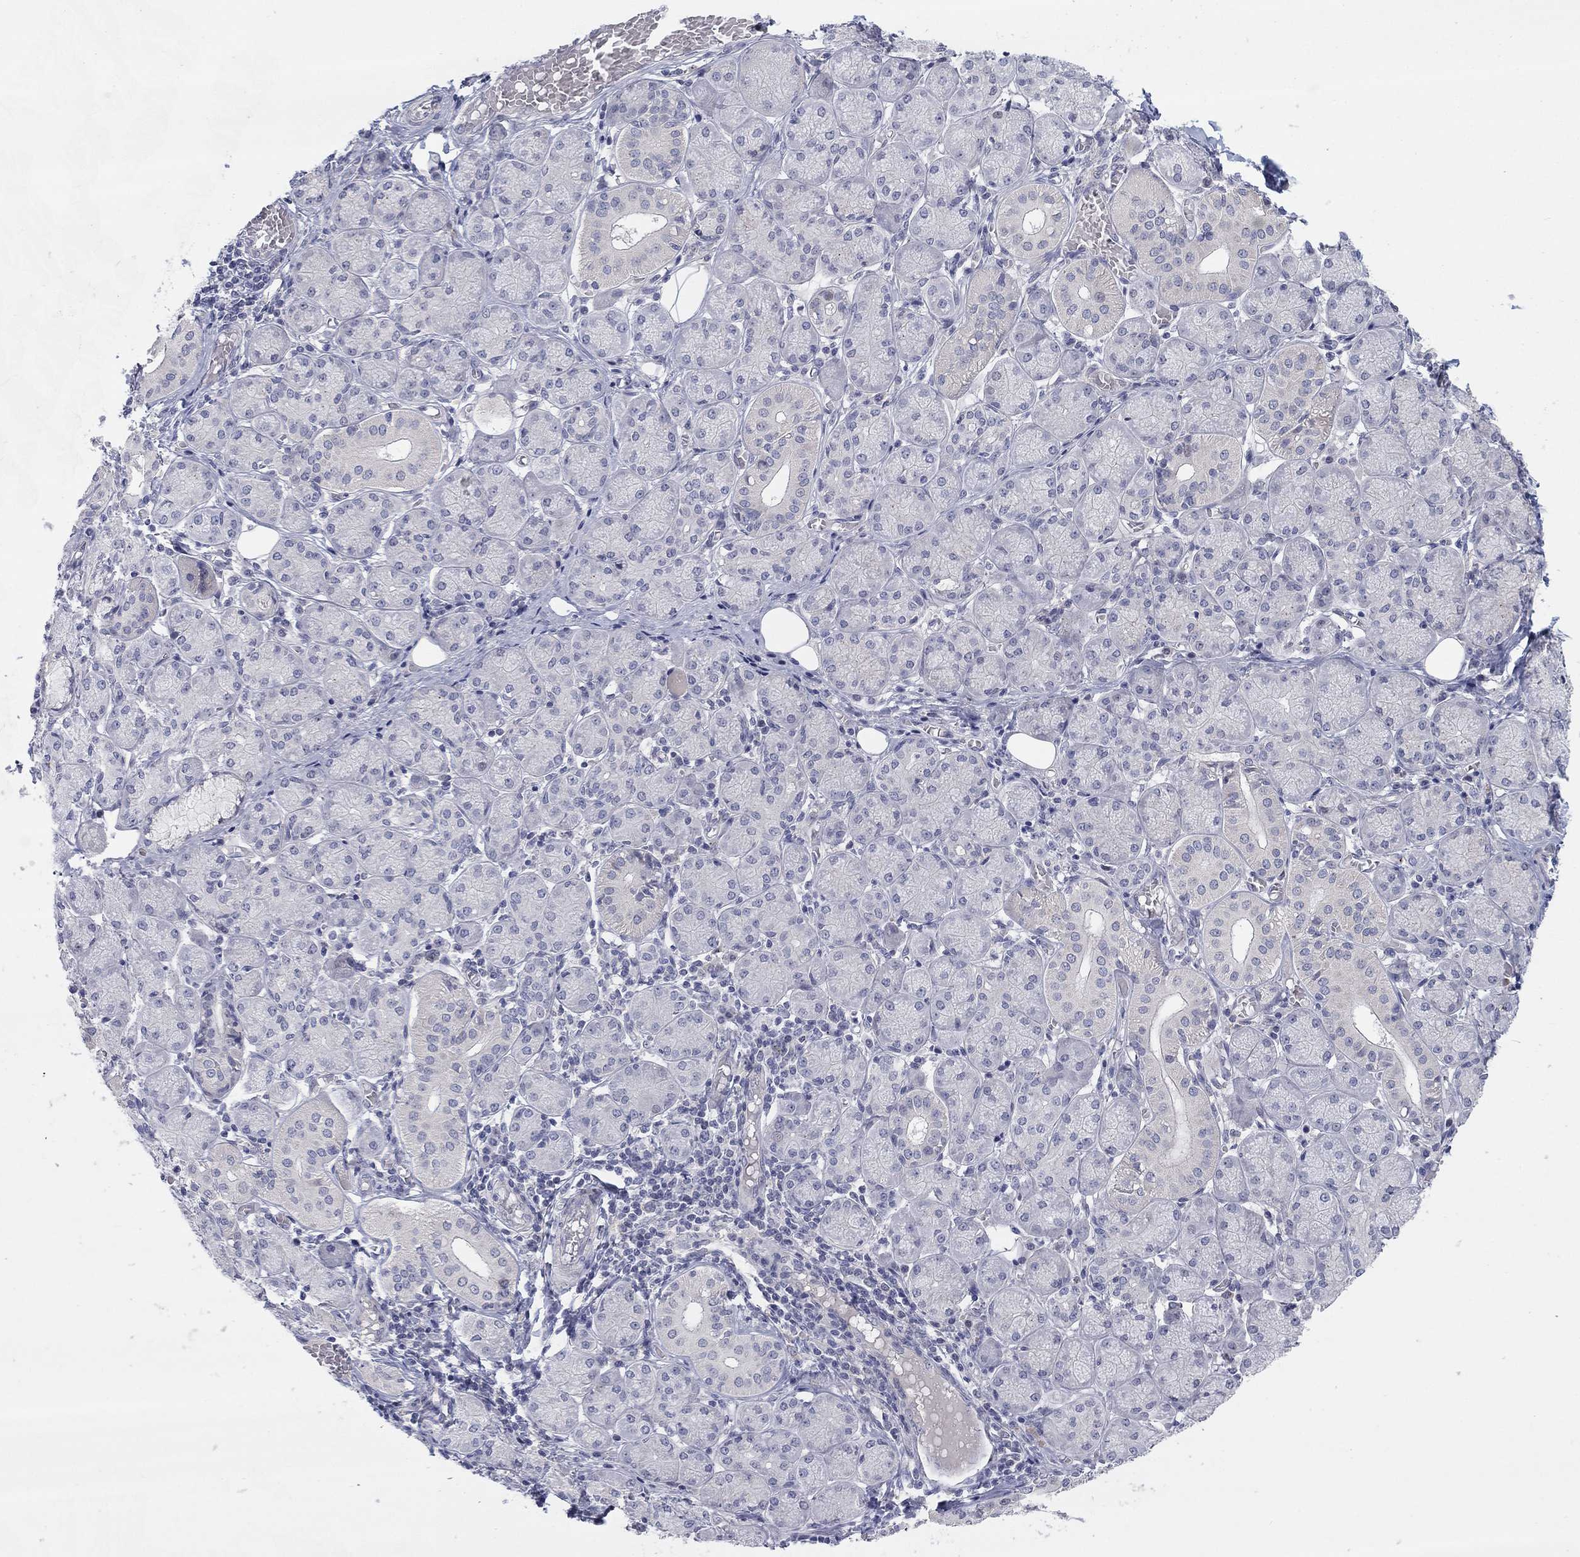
{"staining": {"intensity": "weak", "quantity": "<25%", "location": "cytoplasmic/membranous"}, "tissue": "salivary gland", "cell_type": "Glandular cells", "image_type": "normal", "snomed": [{"axis": "morphology", "description": "Normal tissue, NOS"}, {"axis": "topography", "description": "Salivary gland"}, {"axis": "topography", "description": "Peripheral nerve tissue"}], "caption": "Salivary gland stained for a protein using IHC reveals no positivity glandular cells.", "gene": "AMN1", "patient": {"sex": "female", "age": 24}}